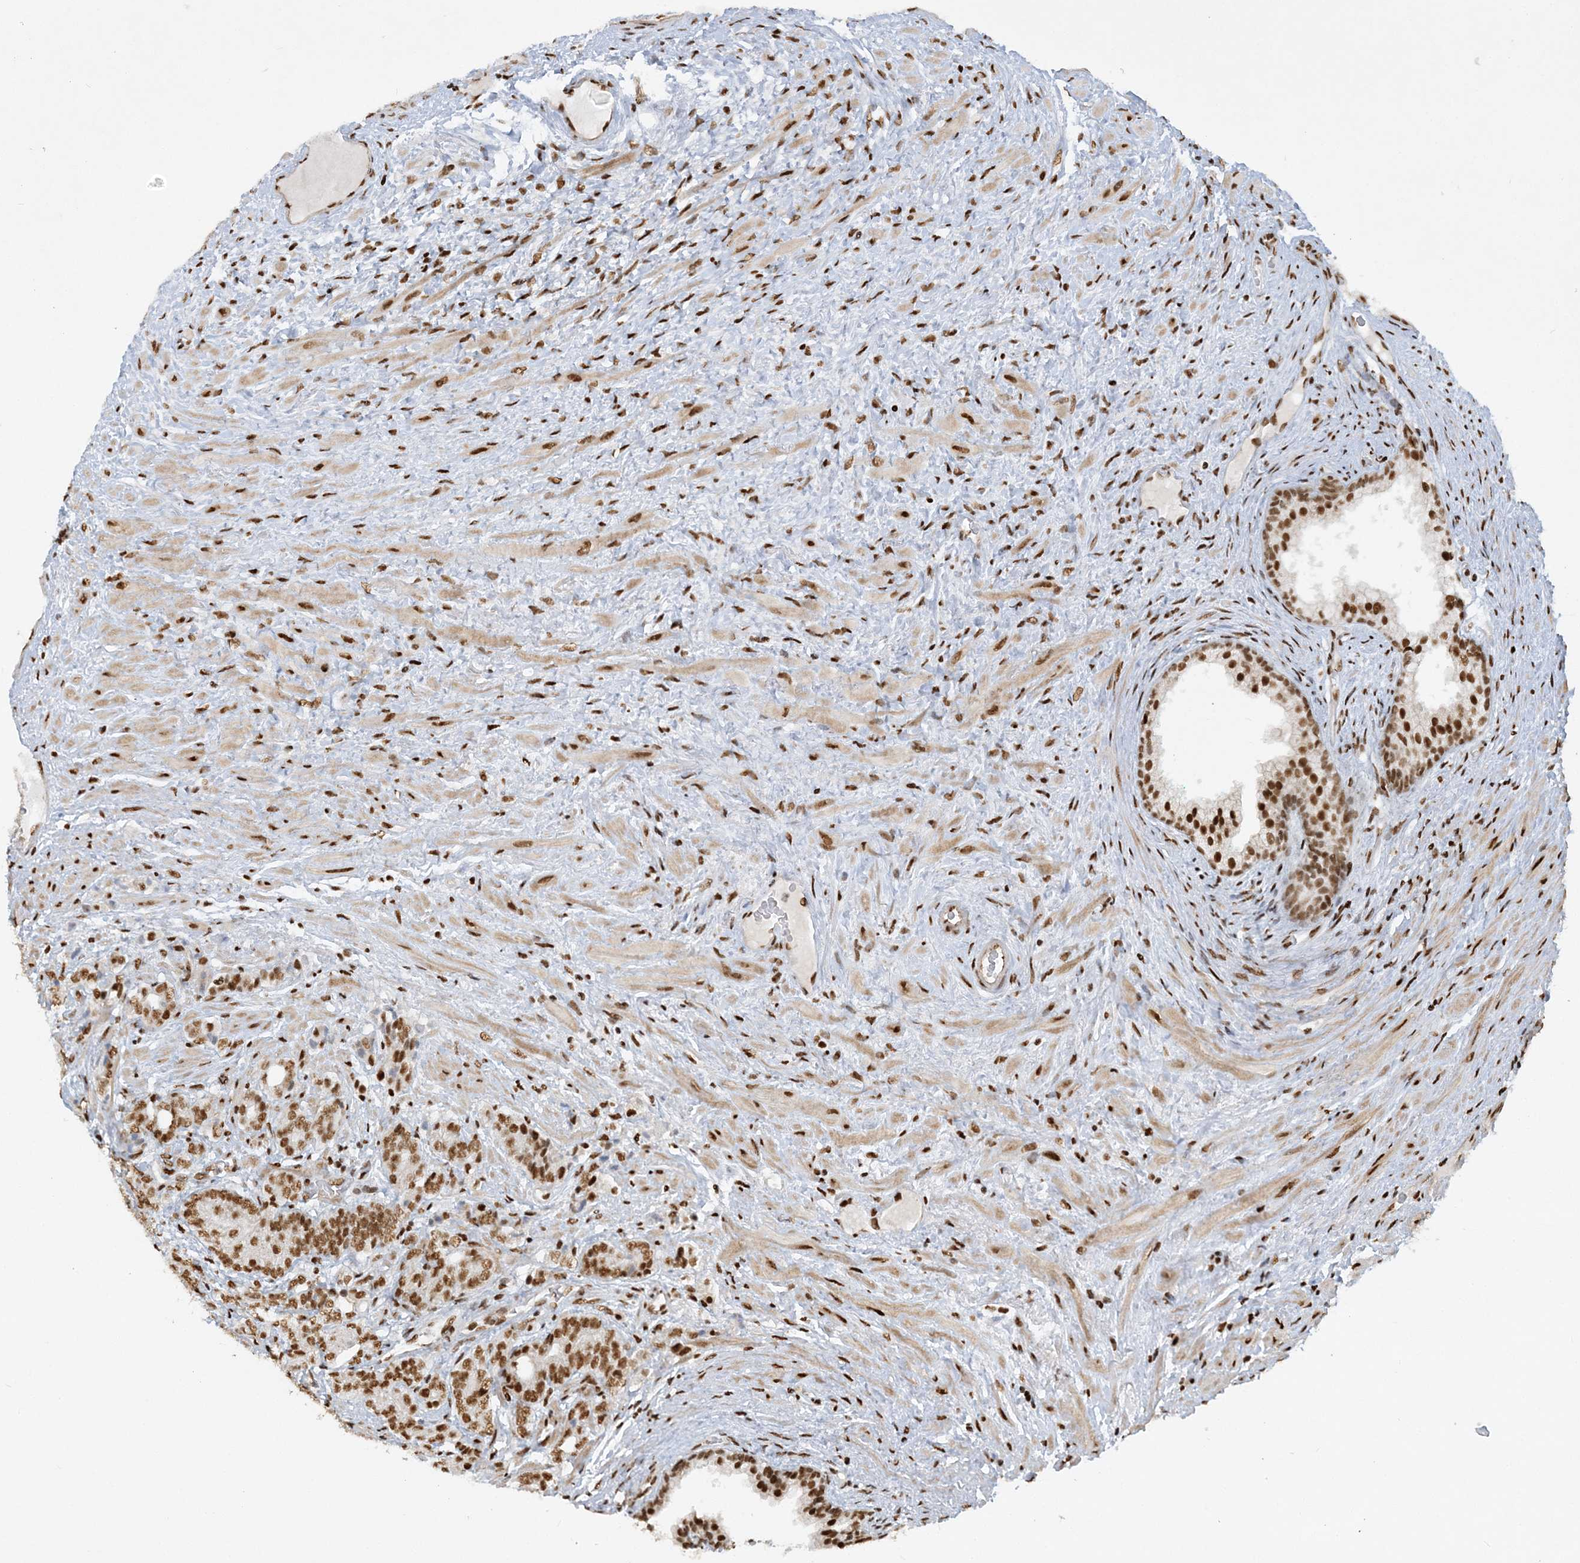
{"staining": {"intensity": "moderate", "quantity": ">75%", "location": "nuclear"}, "tissue": "prostate cancer", "cell_type": "Tumor cells", "image_type": "cancer", "snomed": [{"axis": "morphology", "description": "Adenocarcinoma, High grade"}, {"axis": "topography", "description": "Prostate"}], "caption": "Protein expression analysis of prostate cancer demonstrates moderate nuclear positivity in about >75% of tumor cells.", "gene": "DELE1", "patient": {"sex": "male", "age": 57}}